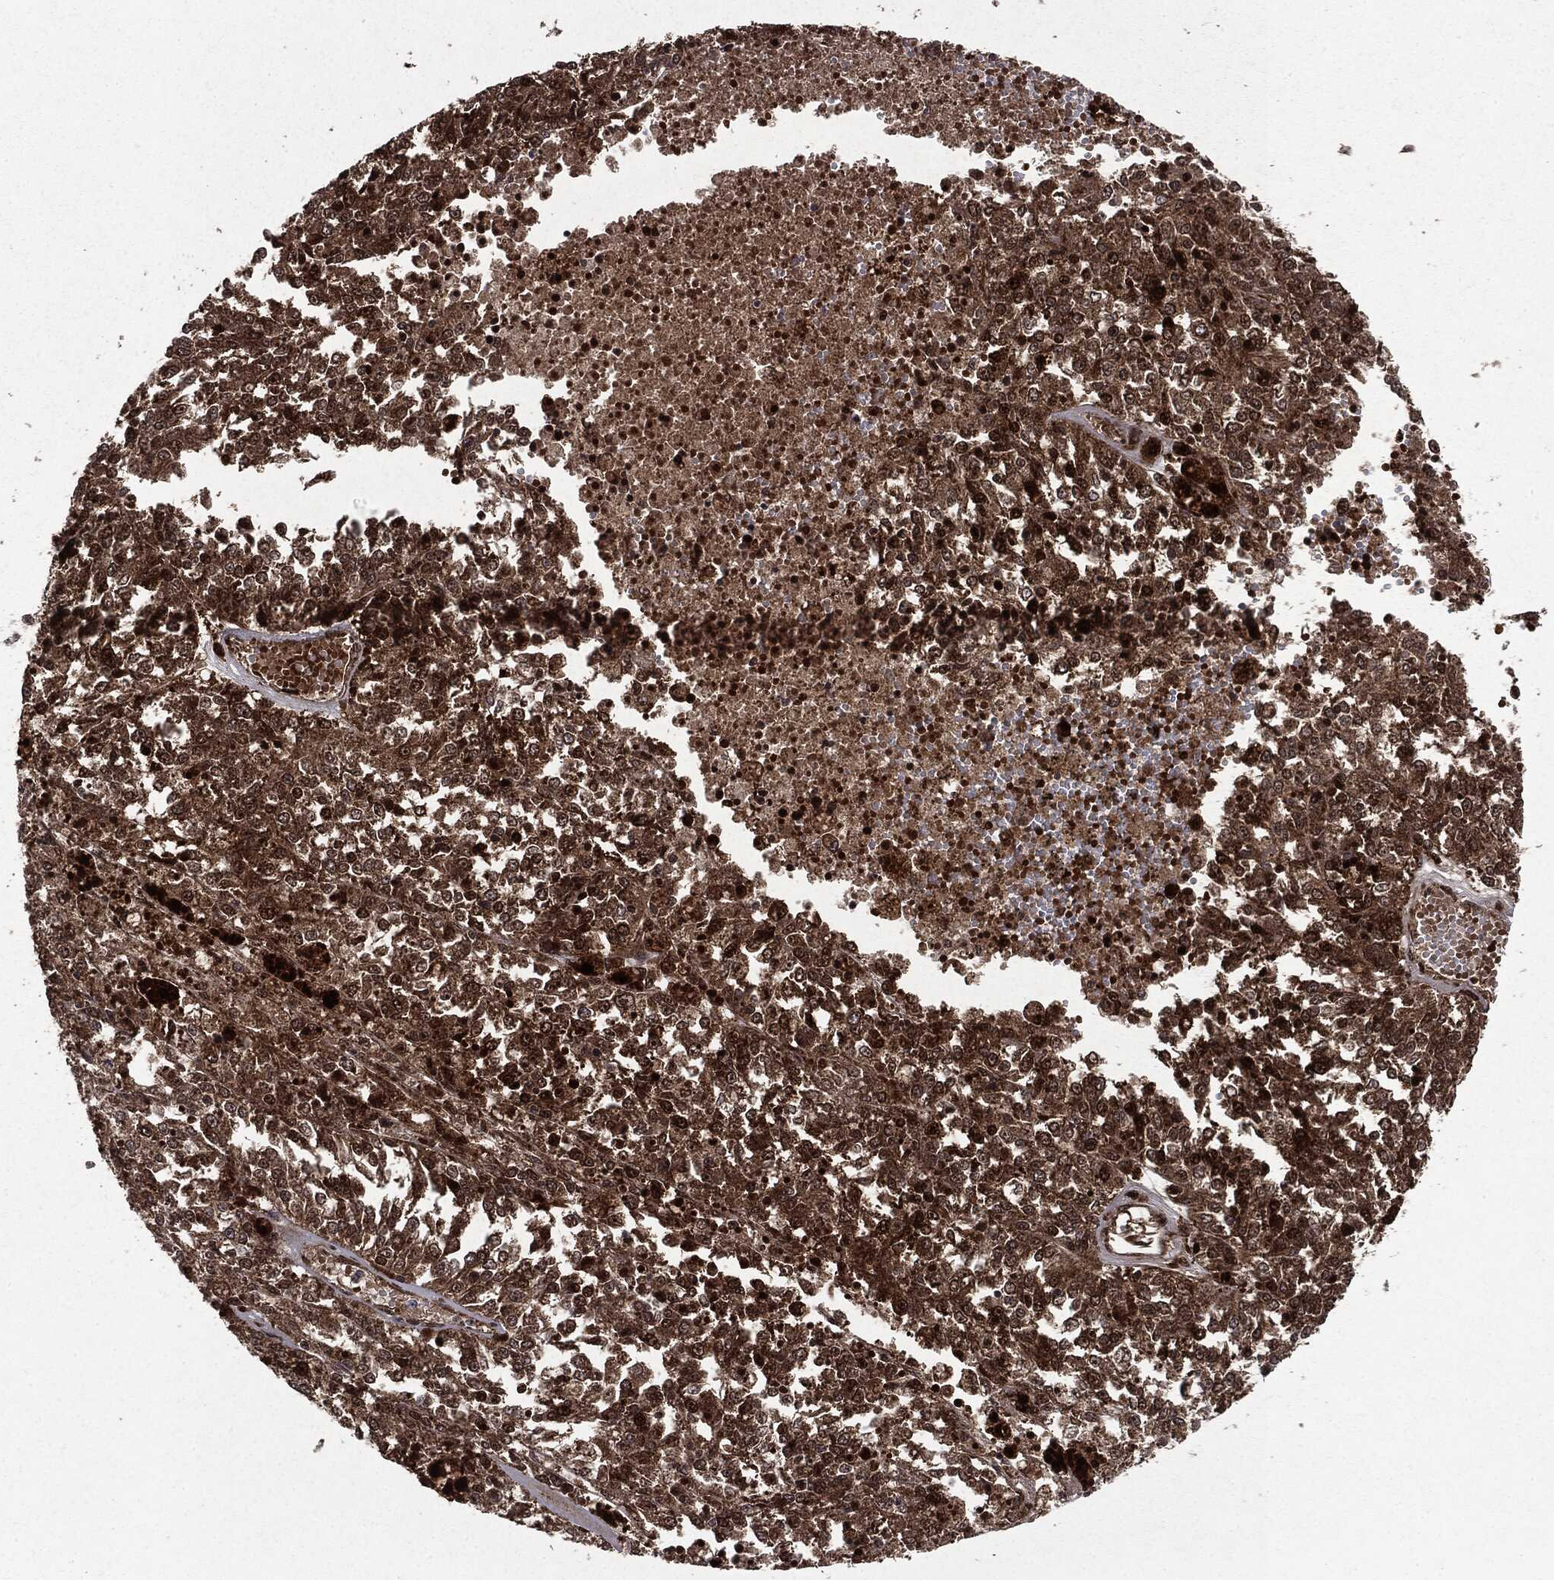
{"staining": {"intensity": "strong", "quantity": ">75%", "location": "cytoplasmic/membranous"}, "tissue": "melanoma", "cell_type": "Tumor cells", "image_type": "cancer", "snomed": [{"axis": "morphology", "description": "Malignant melanoma, Metastatic site"}, {"axis": "topography", "description": "Lymph node"}], "caption": "Immunohistochemistry (IHC) photomicrograph of human malignant melanoma (metastatic site) stained for a protein (brown), which exhibits high levels of strong cytoplasmic/membranous expression in approximately >75% of tumor cells.", "gene": "OTUB1", "patient": {"sex": "female", "age": 64}}